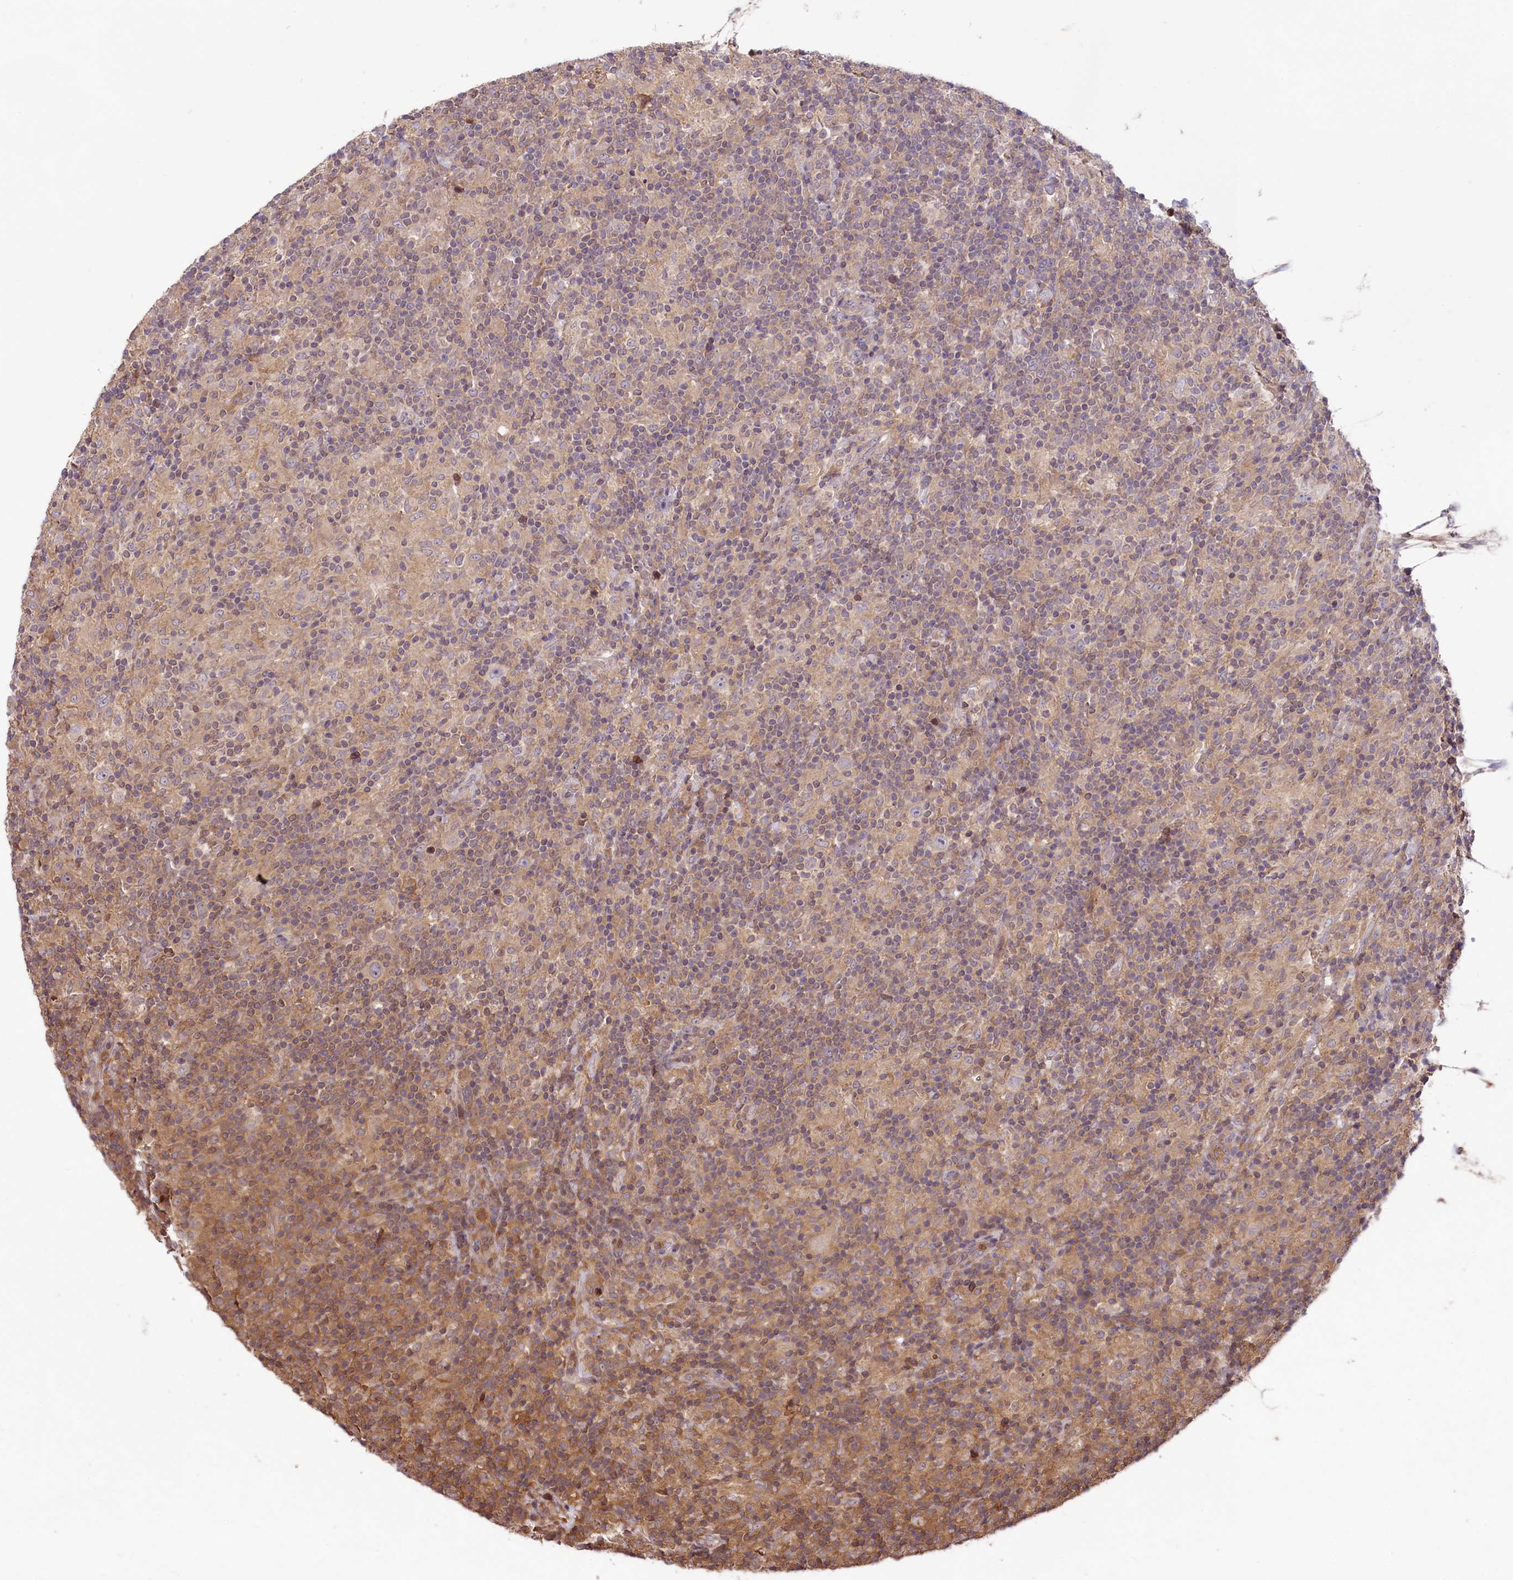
{"staining": {"intensity": "negative", "quantity": "none", "location": "none"}, "tissue": "lymphoma", "cell_type": "Tumor cells", "image_type": "cancer", "snomed": [{"axis": "morphology", "description": "Hodgkin's disease, NOS"}, {"axis": "topography", "description": "Lymph node"}], "caption": "The IHC micrograph has no significant expression in tumor cells of Hodgkin's disease tissue.", "gene": "RIC8A", "patient": {"sex": "male", "age": 70}}